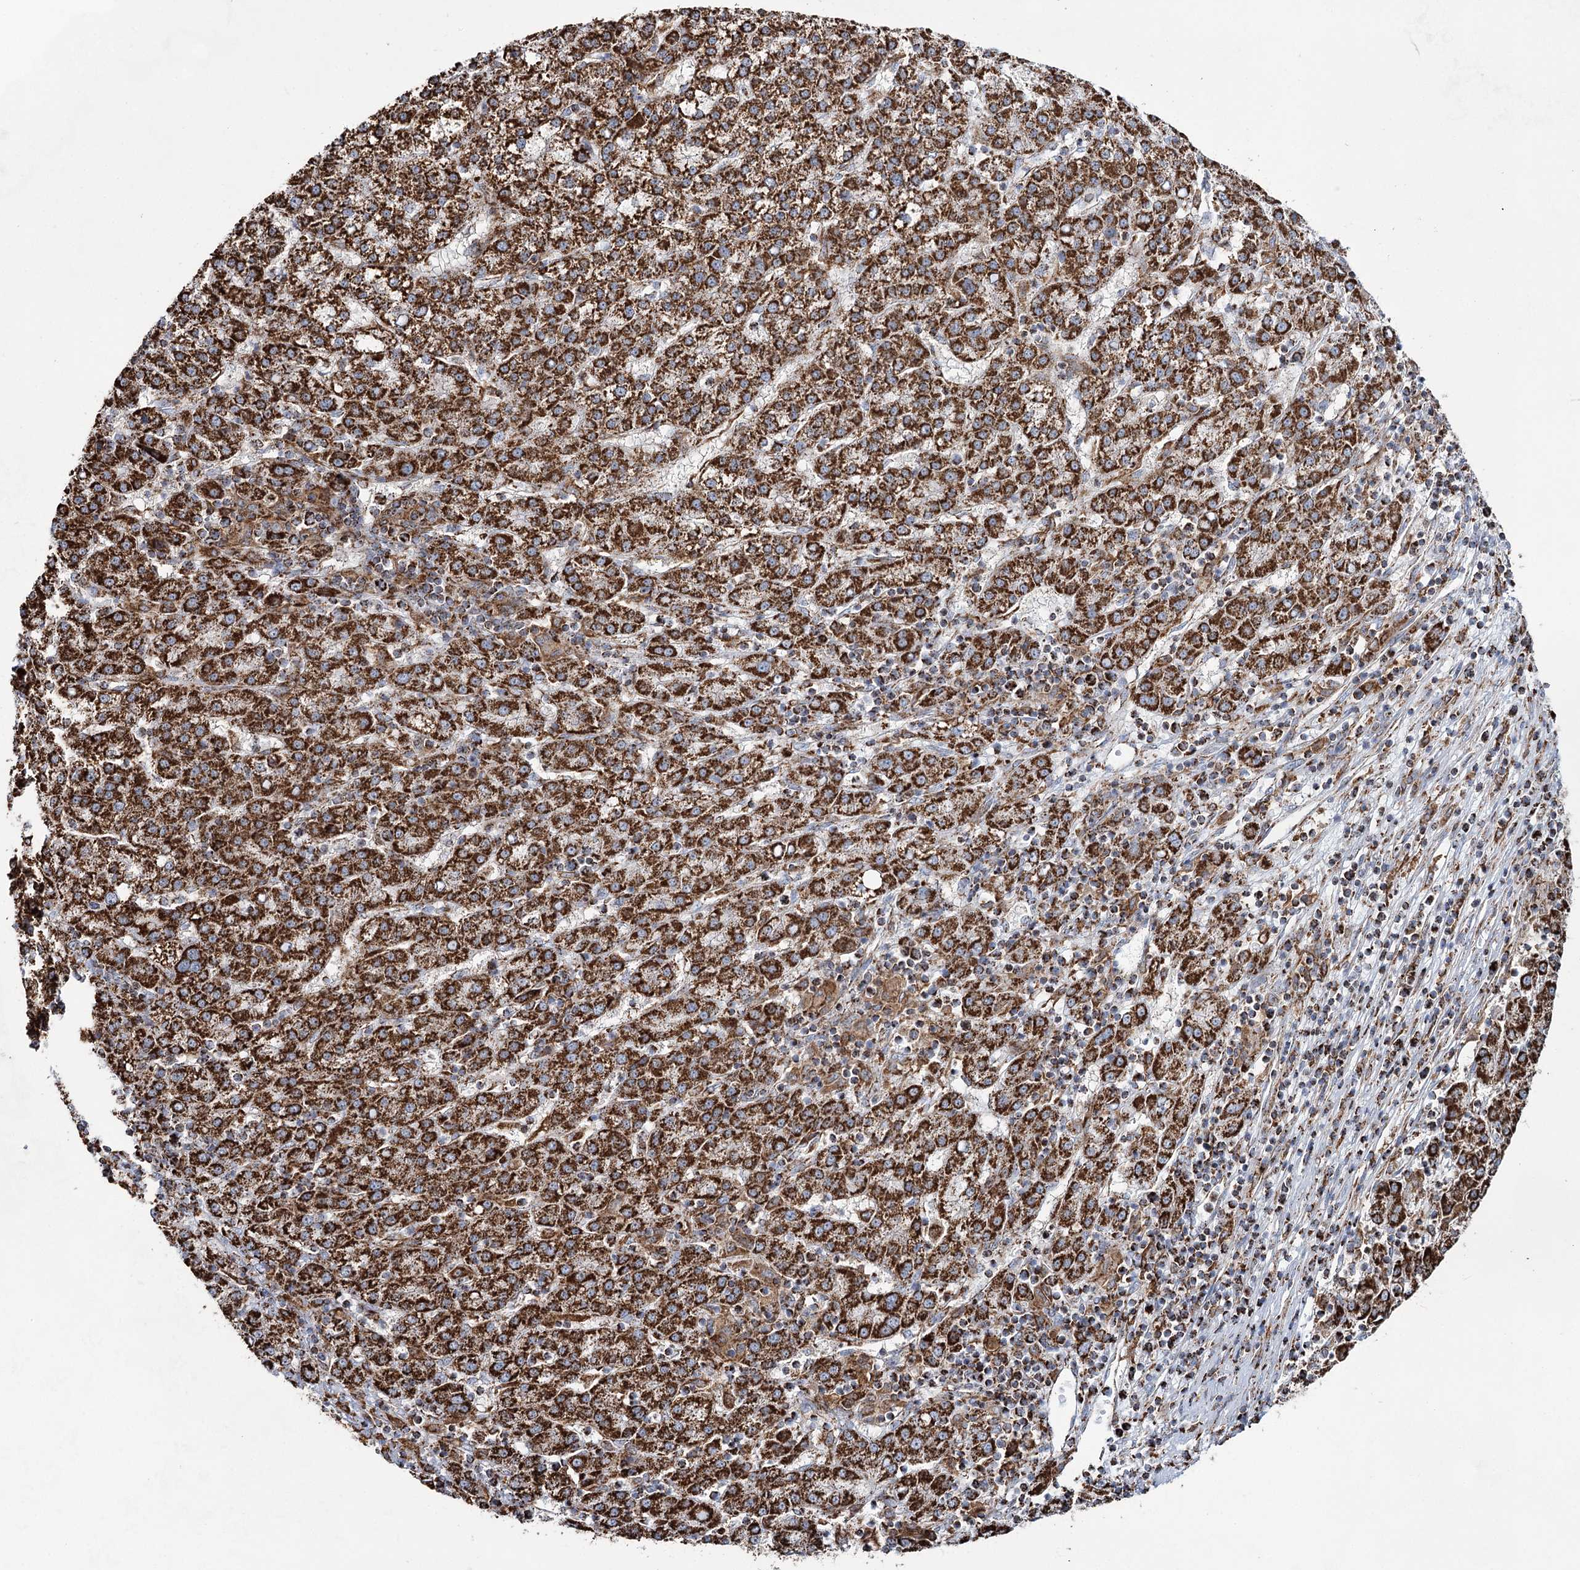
{"staining": {"intensity": "strong", "quantity": ">75%", "location": "cytoplasmic/membranous"}, "tissue": "liver cancer", "cell_type": "Tumor cells", "image_type": "cancer", "snomed": [{"axis": "morphology", "description": "Carcinoma, Hepatocellular, NOS"}, {"axis": "topography", "description": "Liver"}], "caption": "A brown stain highlights strong cytoplasmic/membranous staining of a protein in human liver cancer (hepatocellular carcinoma) tumor cells.", "gene": "CWF19L1", "patient": {"sex": "female", "age": 58}}